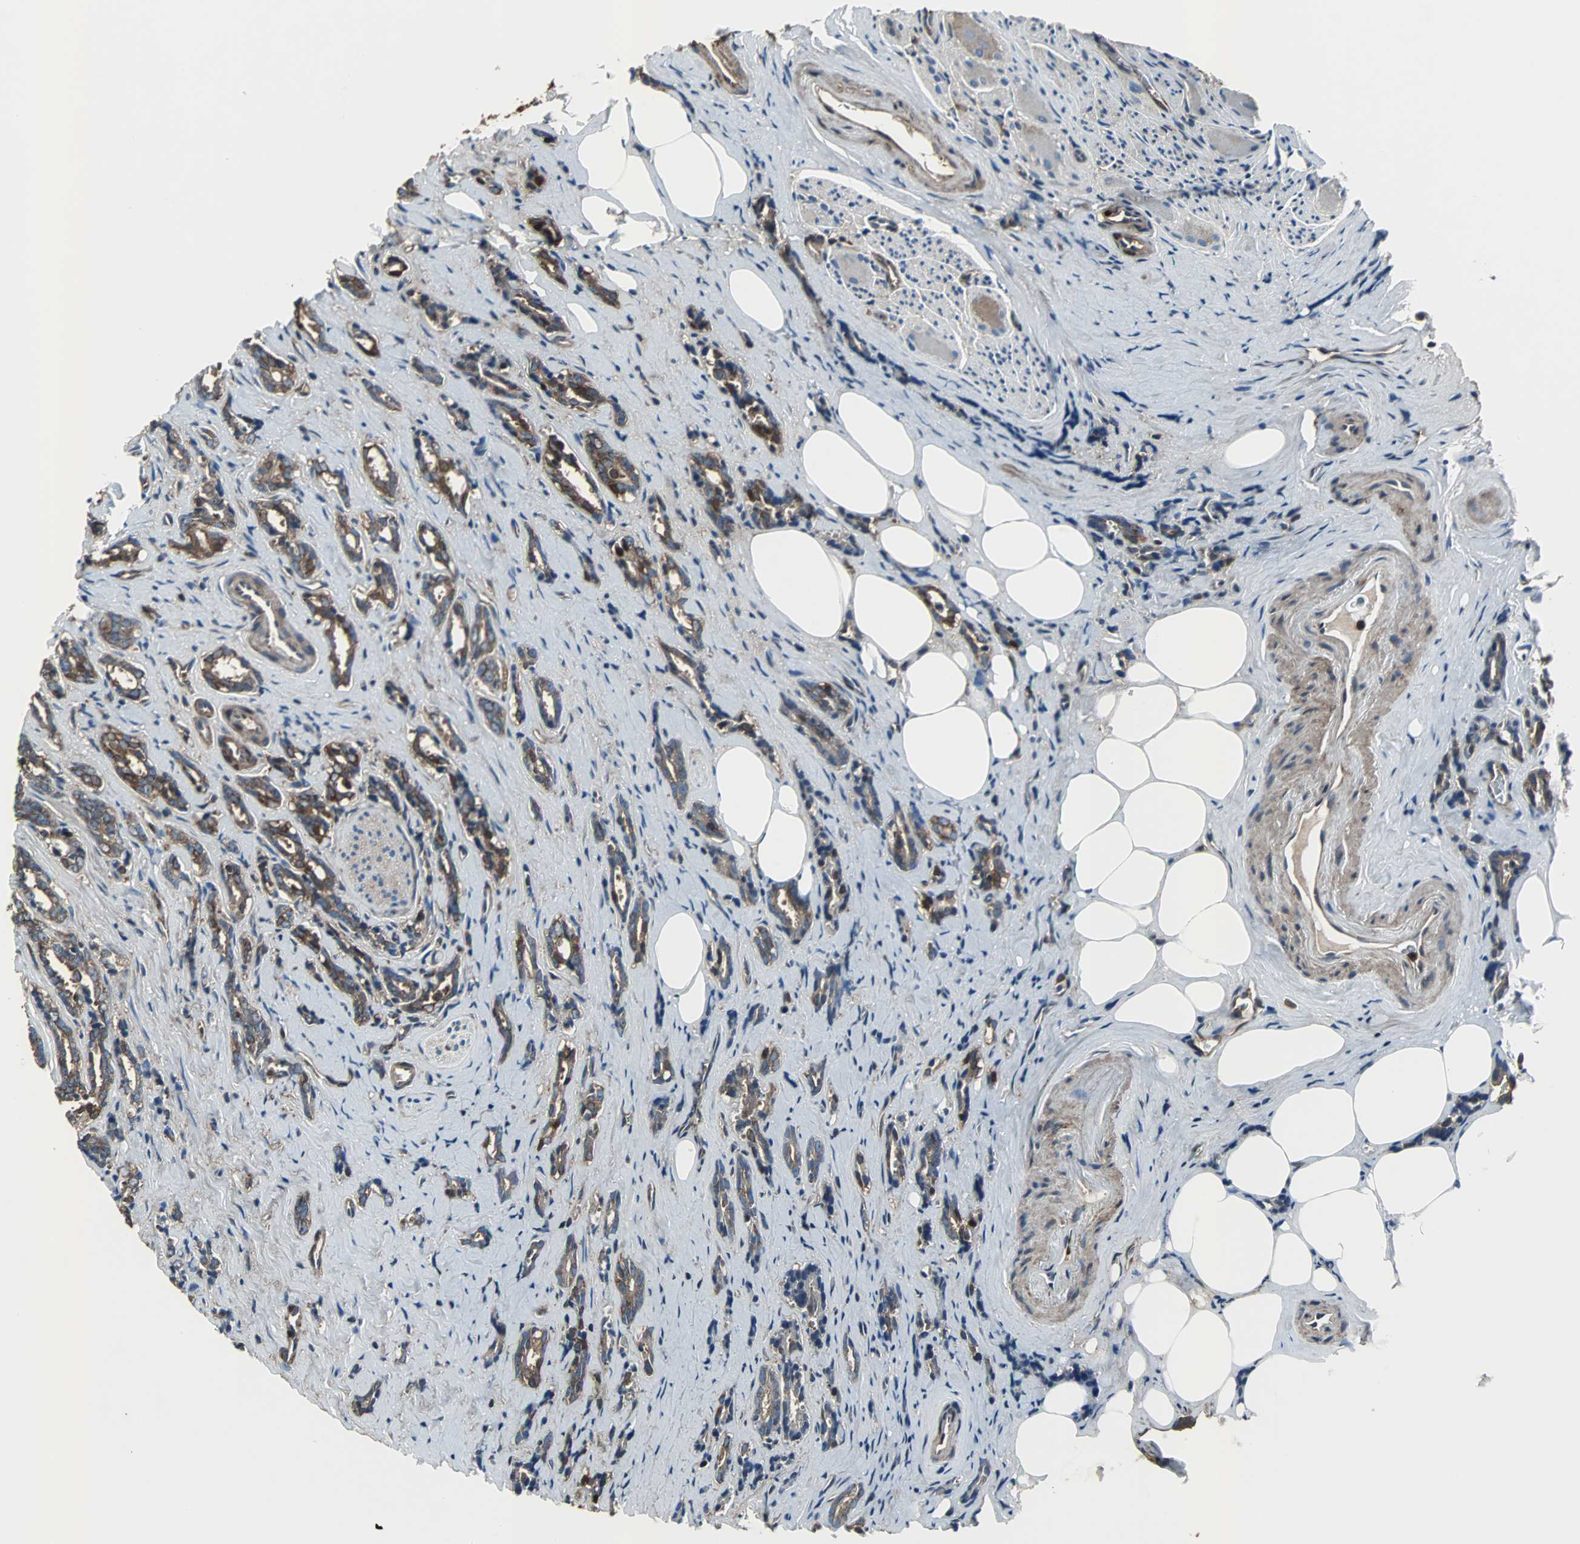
{"staining": {"intensity": "strong", "quantity": ">75%", "location": "cytoplasmic/membranous"}, "tissue": "prostate cancer", "cell_type": "Tumor cells", "image_type": "cancer", "snomed": [{"axis": "morphology", "description": "Adenocarcinoma, High grade"}, {"axis": "topography", "description": "Prostate"}], "caption": "Strong cytoplasmic/membranous positivity is identified in about >75% of tumor cells in prostate cancer.", "gene": "ACTN1", "patient": {"sex": "male", "age": 67}}